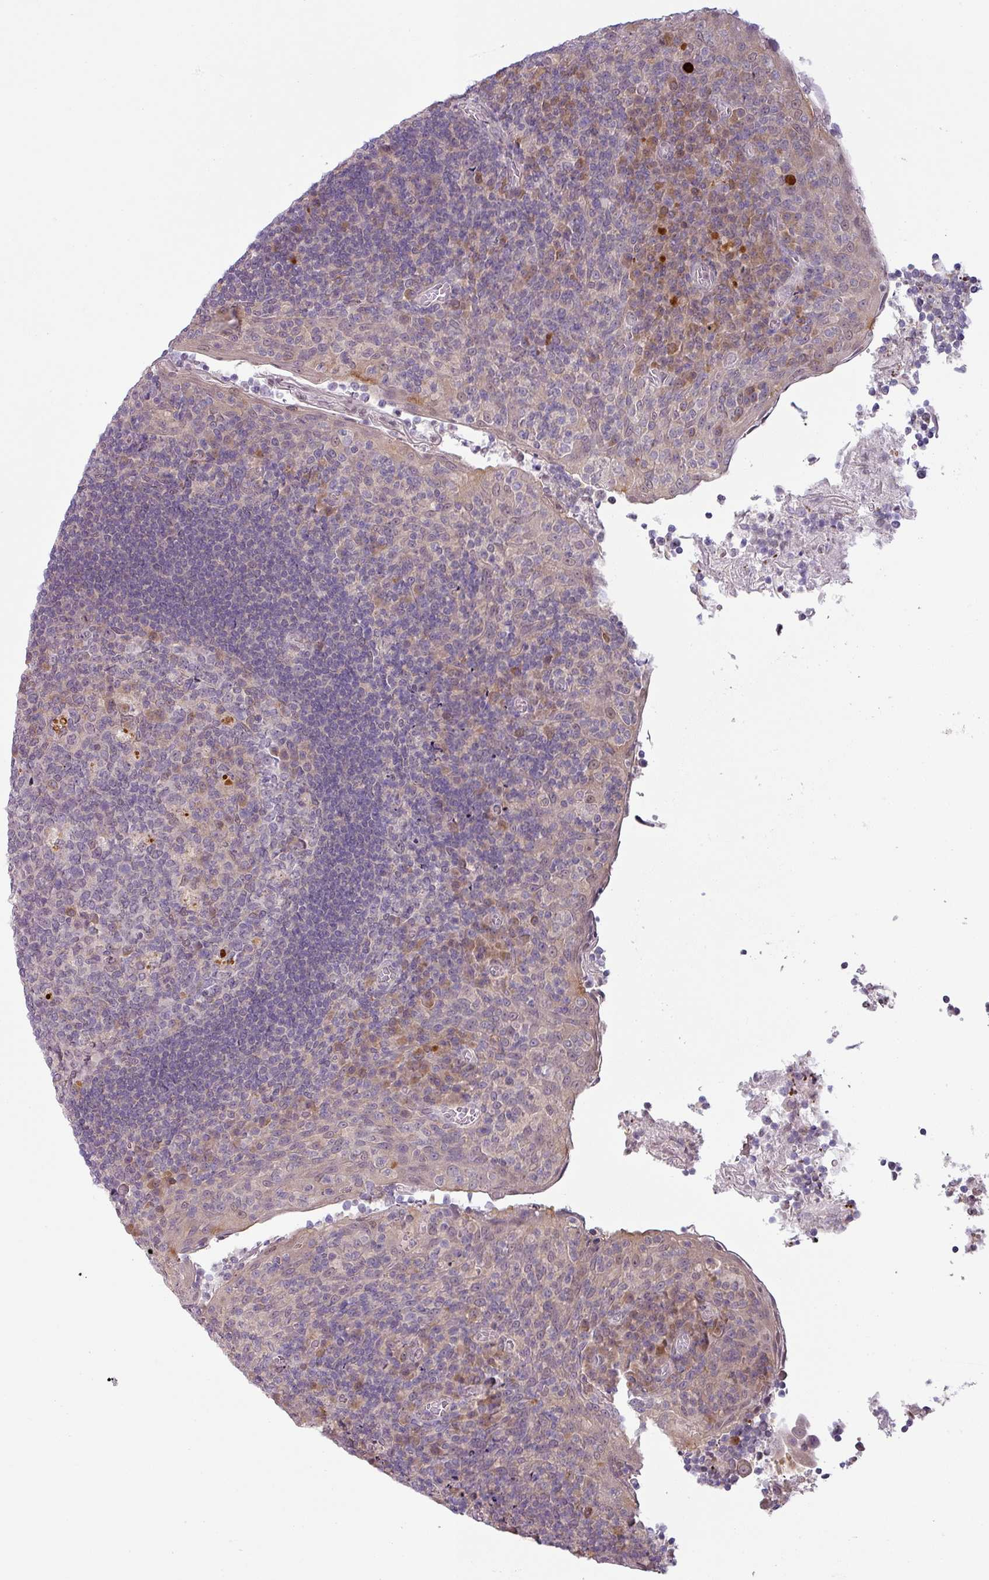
{"staining": {"intensity": "moderate", "quantity": "<25%", "location": "cytoplasmic/membranous"}, "tissue": "tonsil", "cell_type": "Germinal center cells", "image_type": "normal", "snomed": [{"axis": "morphology", "description": "Normal tissue, NOS"}, {"axis": "topography", "description": "Tonsil"}], "caption": "Immunohistochemistry (IHC) (DAB) staining of unremarkable tonsil reveals moderate cytoplasmic/membranous protein expression in approximately <25% of germinal center cells.", "gene": "CCDC144A", "patient": {"sex": "male", "age": 17}}